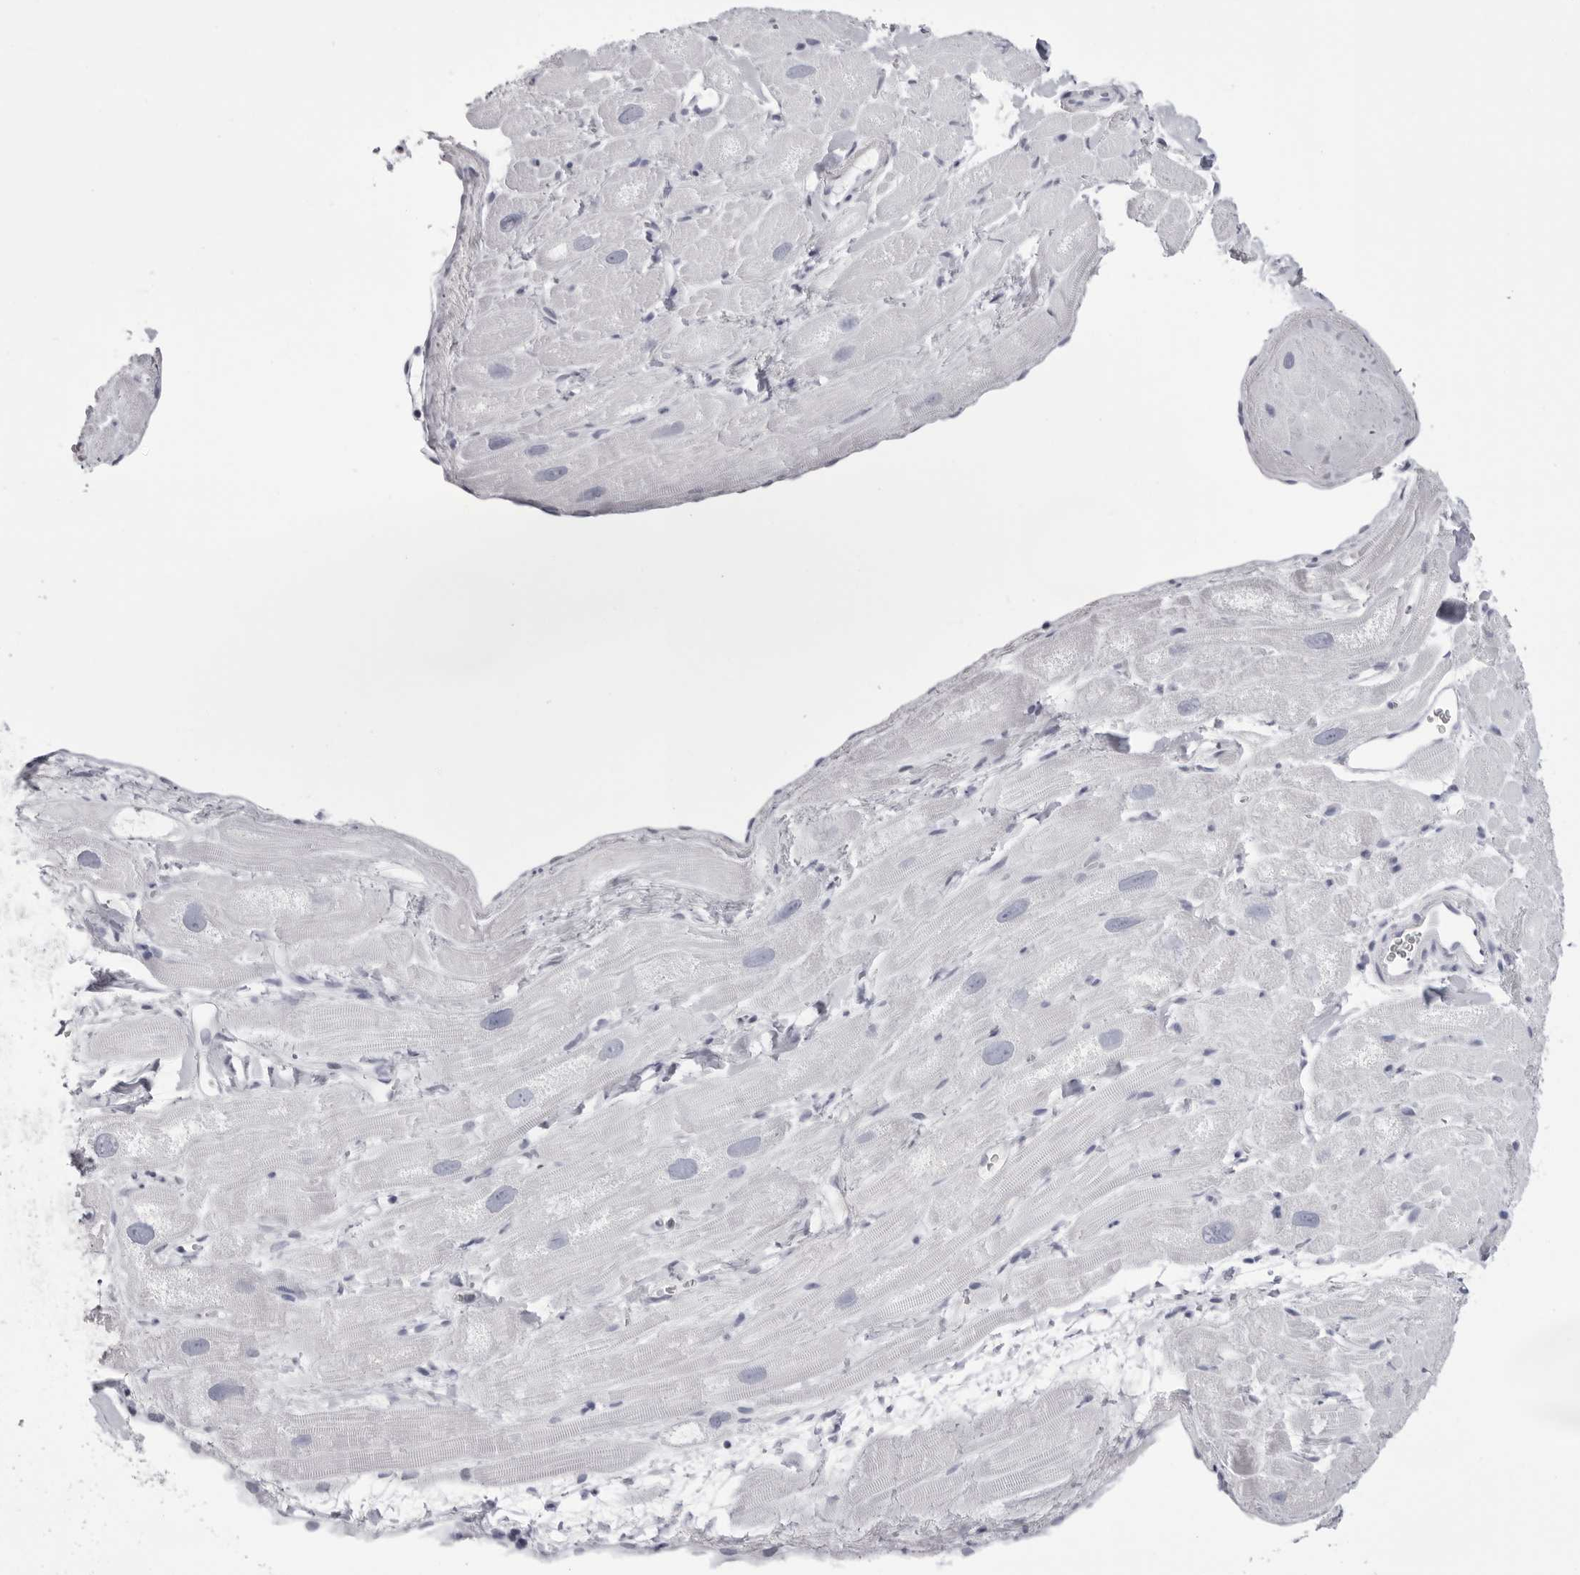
{"staining": {"intensity": "negative", "quantity": "none", "location": "none"}, "tissue": "heart muscle", "cell_type": "Cardiomyocytes", "image_type": "normal", "snomed": [{"axis": "morphology", "description": "Normal tissue, NOS"}, {"axis": "topography", "description": "Heart"}], "caption": "Immunohistochemistry (IHC) histopathology image of unremarkable heart muscle: heart muscle stained with DAB (3,3'-diaminobenzidine) reveals no significant protein staining in cardiomyocytes. (DAB (3,3'-diaminobenzidine) IHC visualized using brightfield microscopy, high magnification).", "gene": "TMOD4", "patient": {"sex": "male", "age": 49}}